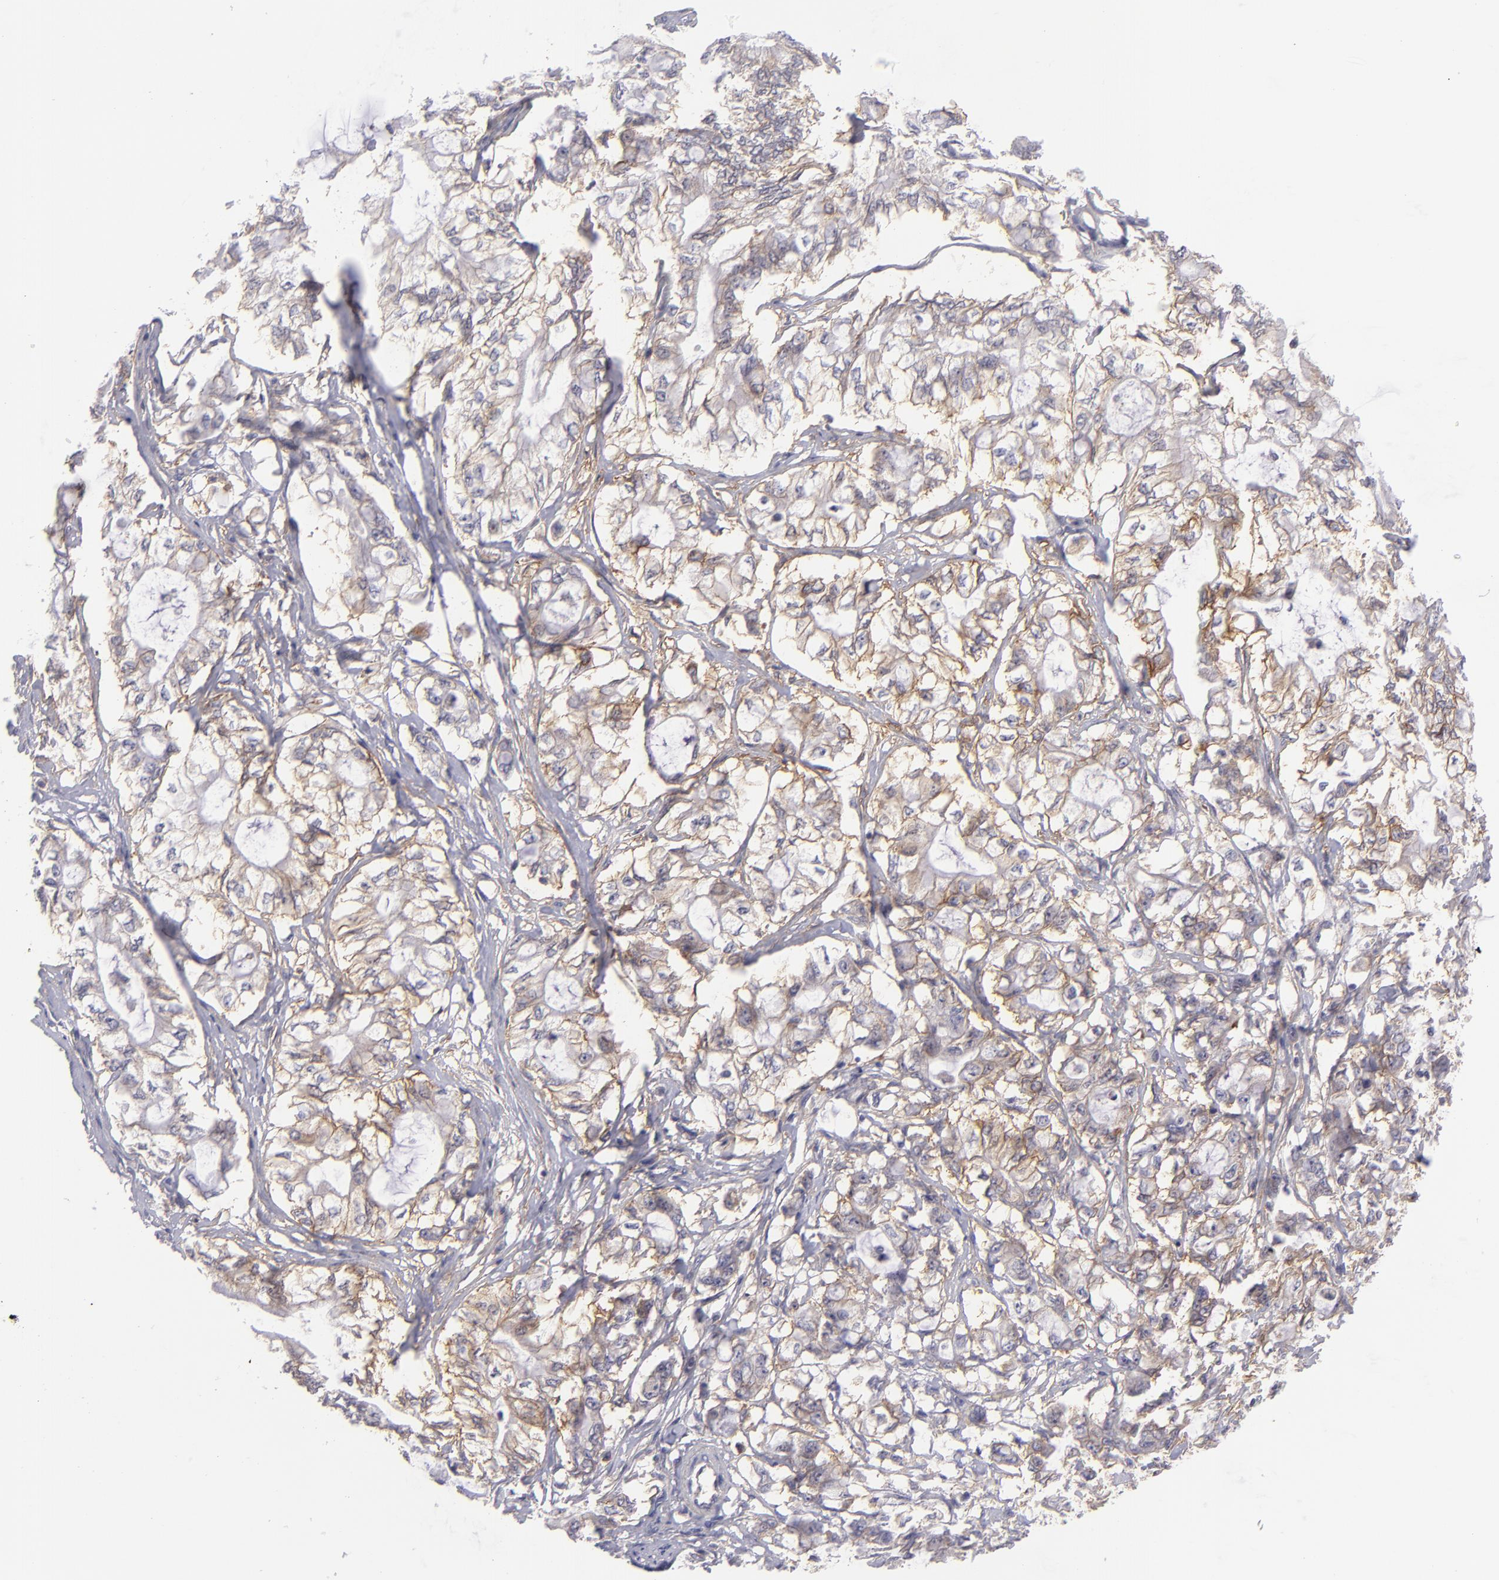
{"staining": {"intensity": "moderate", "quantity": "<25%", "location": "cytoplasmic/membranous"}, "tissue": "pancreatic cancer", "cell_type": "Tumor cells", "image_type": "cancer", "snomed": [{"axis": "morphology", "description": "Adenocarcinoma, NOS"}, {"axis": "topography", "description": "Pancreas"}], "caption": "Moderate cytoplasmic/membranous protein positivity is seen in about <25% of tumor cells in adenocarcinoma (pancreatic).", "gene": "BSG", "patient": {"sex": "male", "age": 79}}